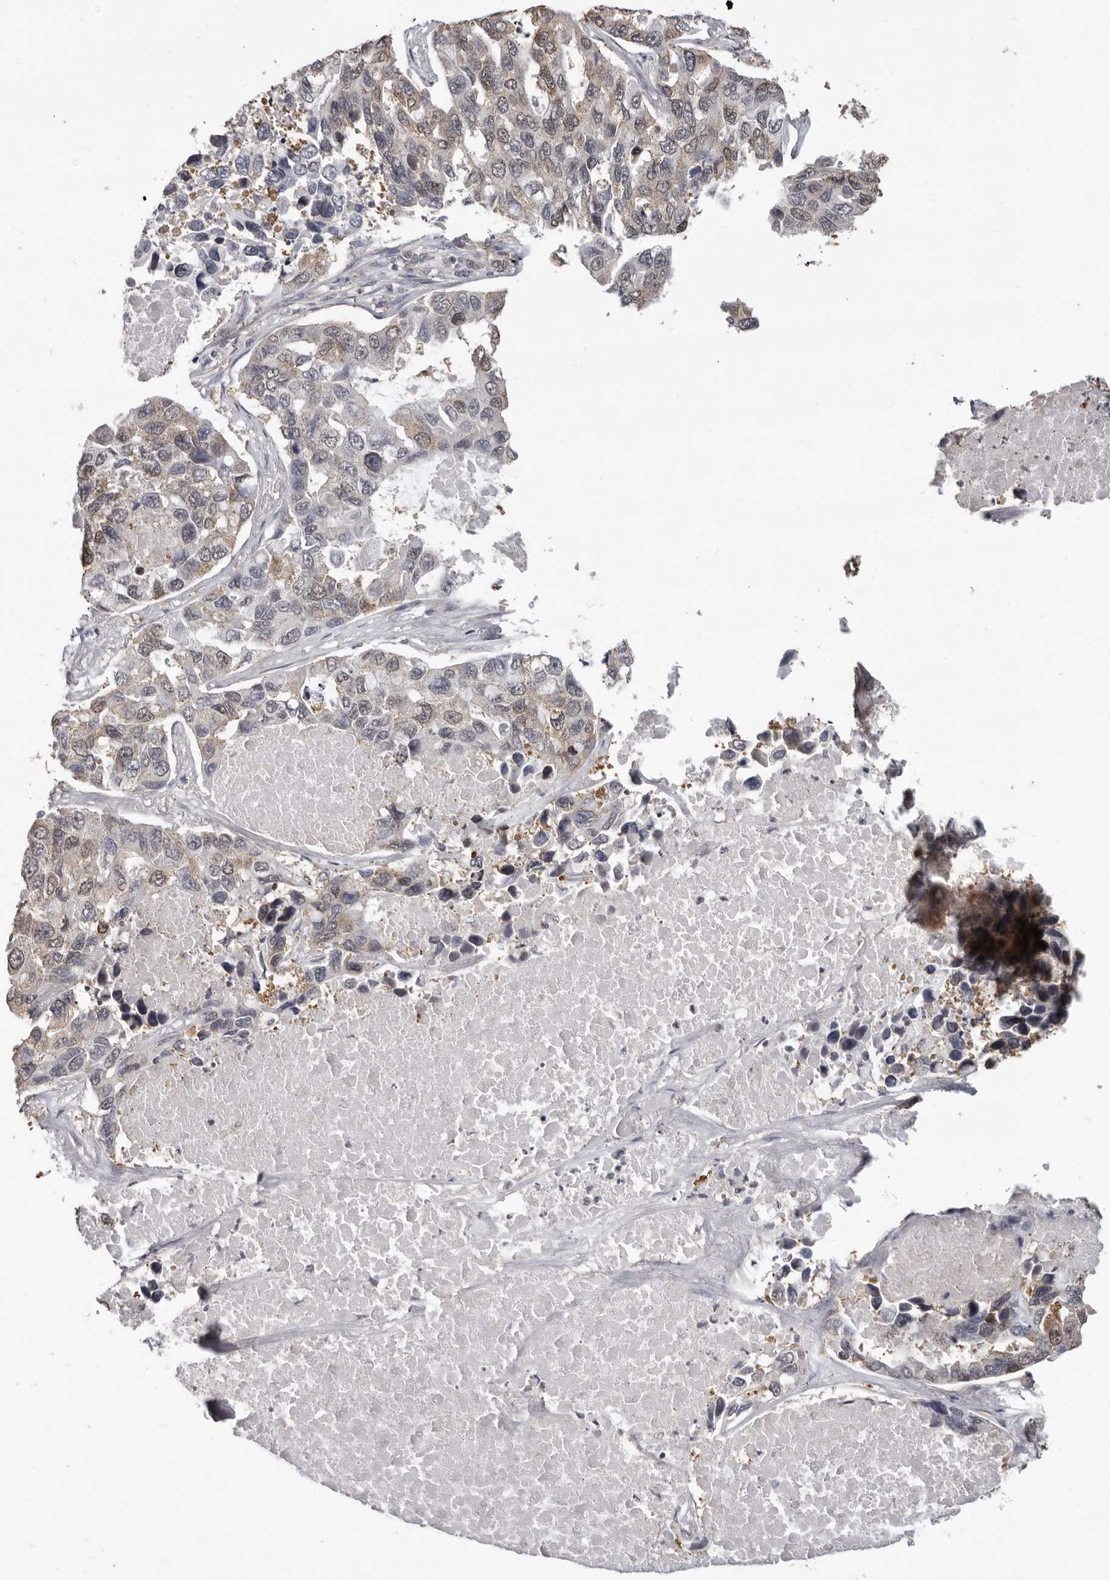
{"staining": {"intensity": "weak", "quantity": "25%-75%", "location": "cytoplasmic/membranous"}, "tissue": "lung cancer", "cell_type": "Tumor cells", "image_type": "cancer", "snomed": [{"axis": "morphology", "description": "Adenocarcinoma, NOS"}, {"axis": "topography", "description": "Lung"}], "caption": "Protein analysis of lung cancer (adenocarcinoma) tissue exhibits weak cytoplasmic/membranous staining in about 25%-75% of tumor cells. (DAB IHC, brown staining for protein, blue staining for nuclei).", "gene": "LINGO2", "patient": {"sex": "male", "age": 64}}